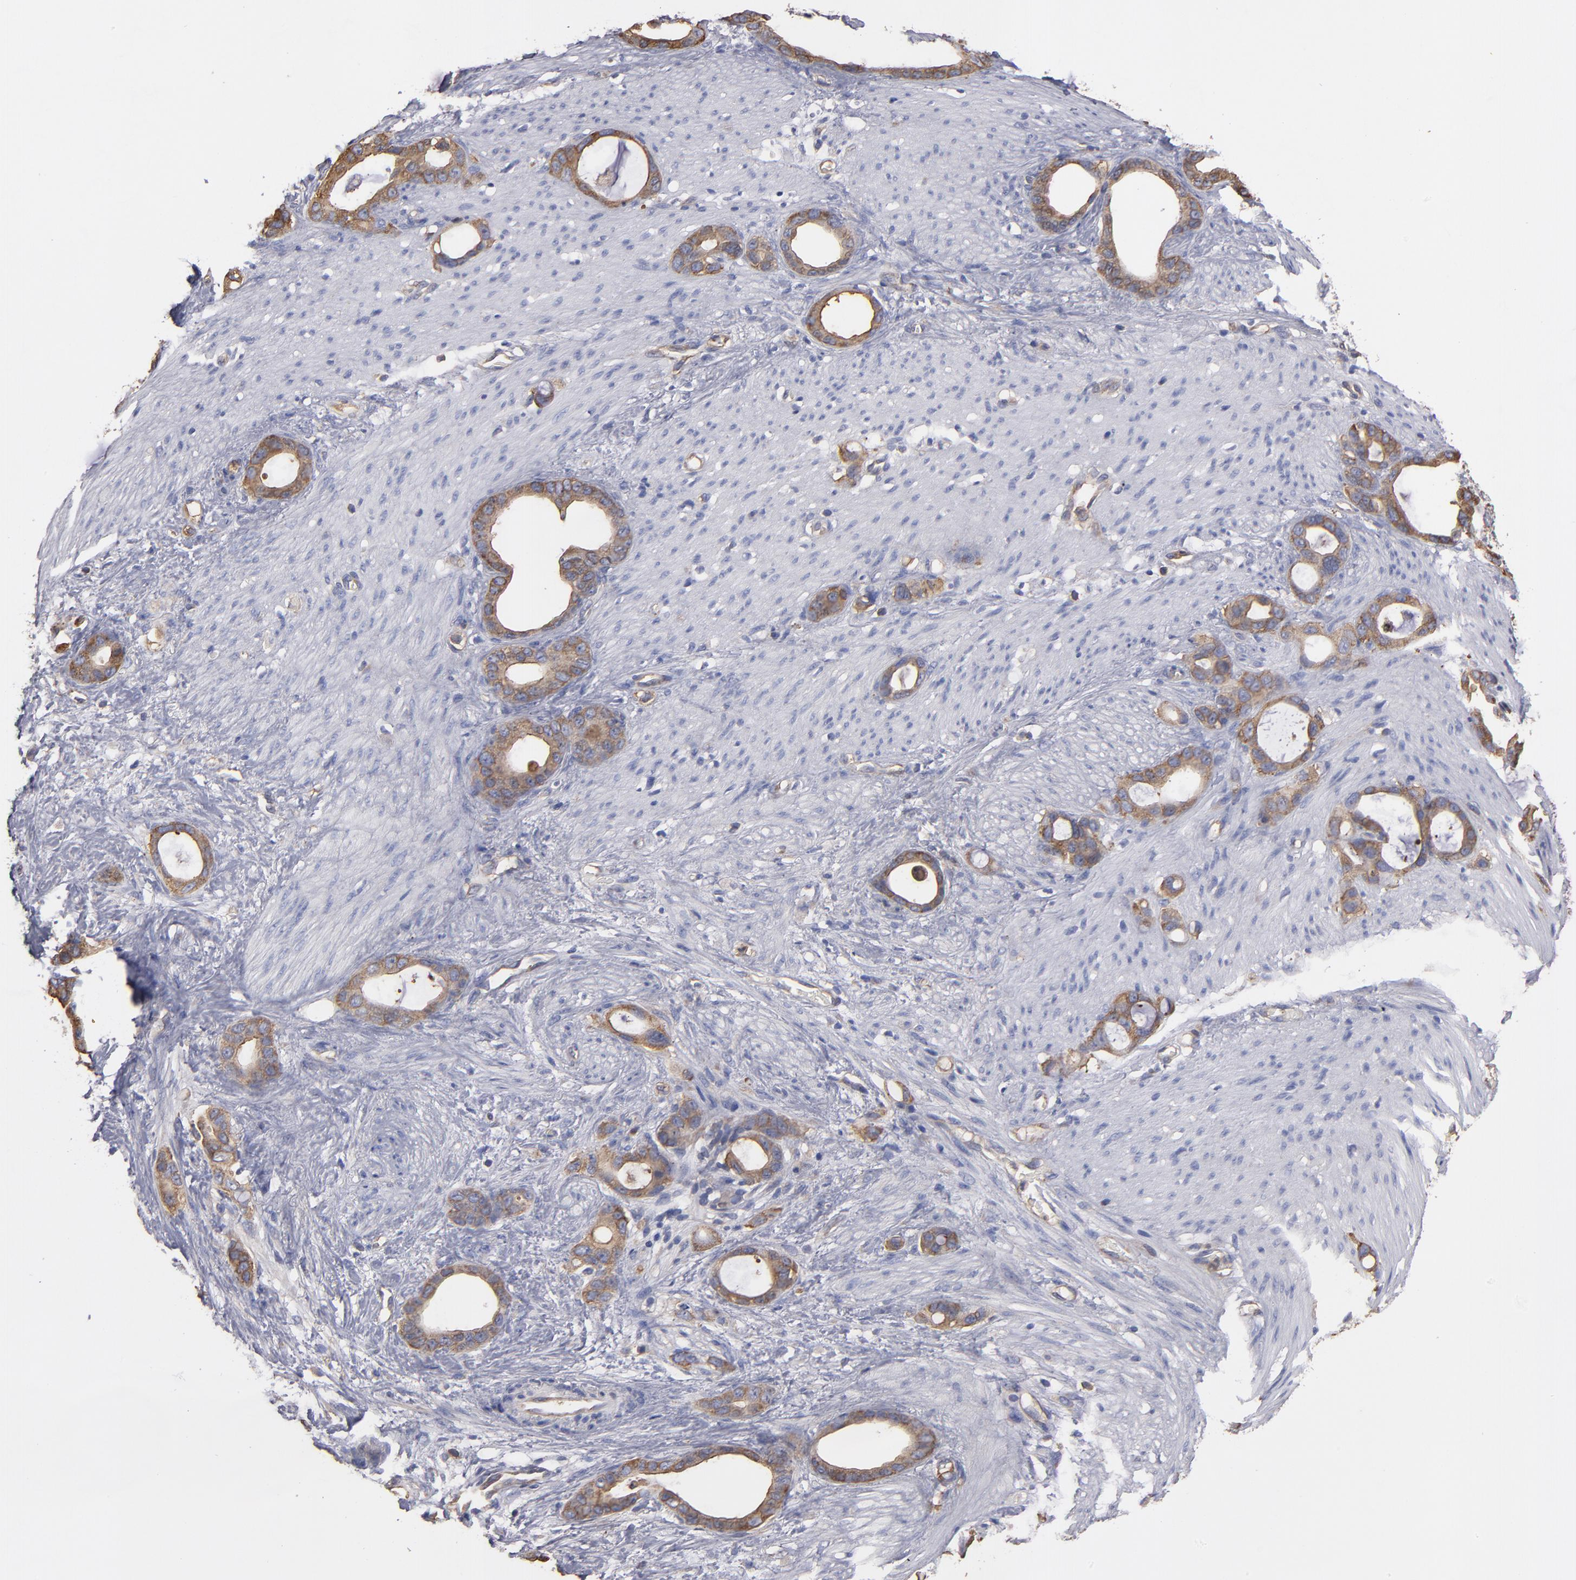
{"staining": {"intensity": "moderate", "quantity": ">75%", "location": "cytoplasmic/membranous"}, "tissue": "stomach cancer", "cell_type": "Tumor cells", "image_type": "cancer", "snomed": [{"axis": "morphology", "description": "Adenocarcinoma, NOS"}, {"axis": "topography", "description": "Stomach"}], "caption": "Stomach cancer (adenocarcinoma) stained with immunohistochemistry (IHC) shows moderate cytoplasmic/membranous staining in approximately >75% of tumor cells.", "gene": "ESYT2", "patient": {"sex": "female", "age": 75}}